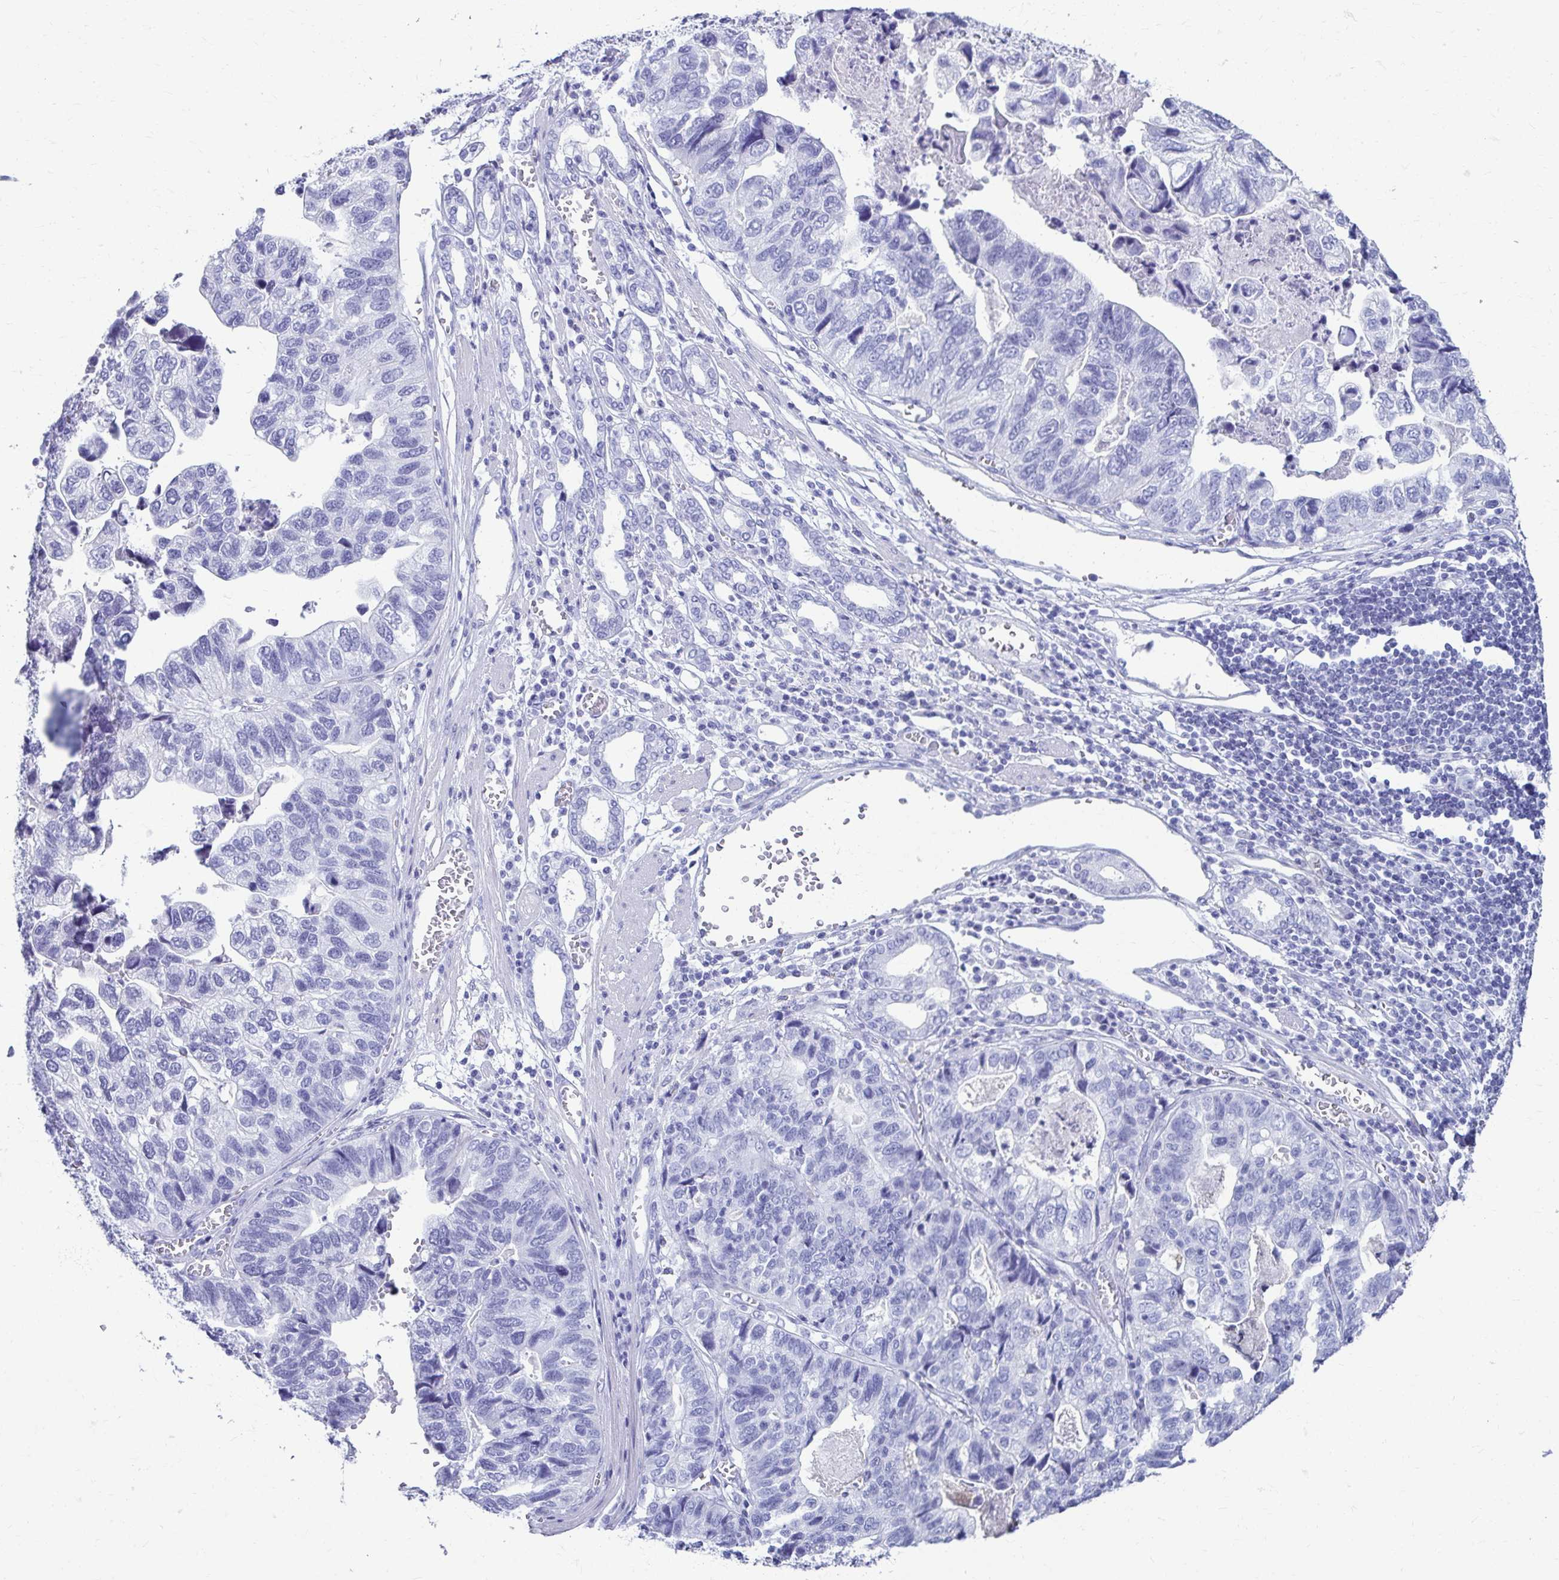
{"staining": {"intensity": "negative", "quantity": "none", "location": "none"}, "tissue": "stomach cancer", "cell_type": "Tumor cells", "image_type": "cancer", "snomed": [{"axis": "morphology", "description": "Adenocarcinoma, NOS"}, {"axis": "topography", "description": "Stomach, upper"}], "caption": "An image of human stomach adenocarcinoma is negative for staining in tumor cells.", "gene": "ATP4B", "patient": {"sex": "female", "age": 67}}